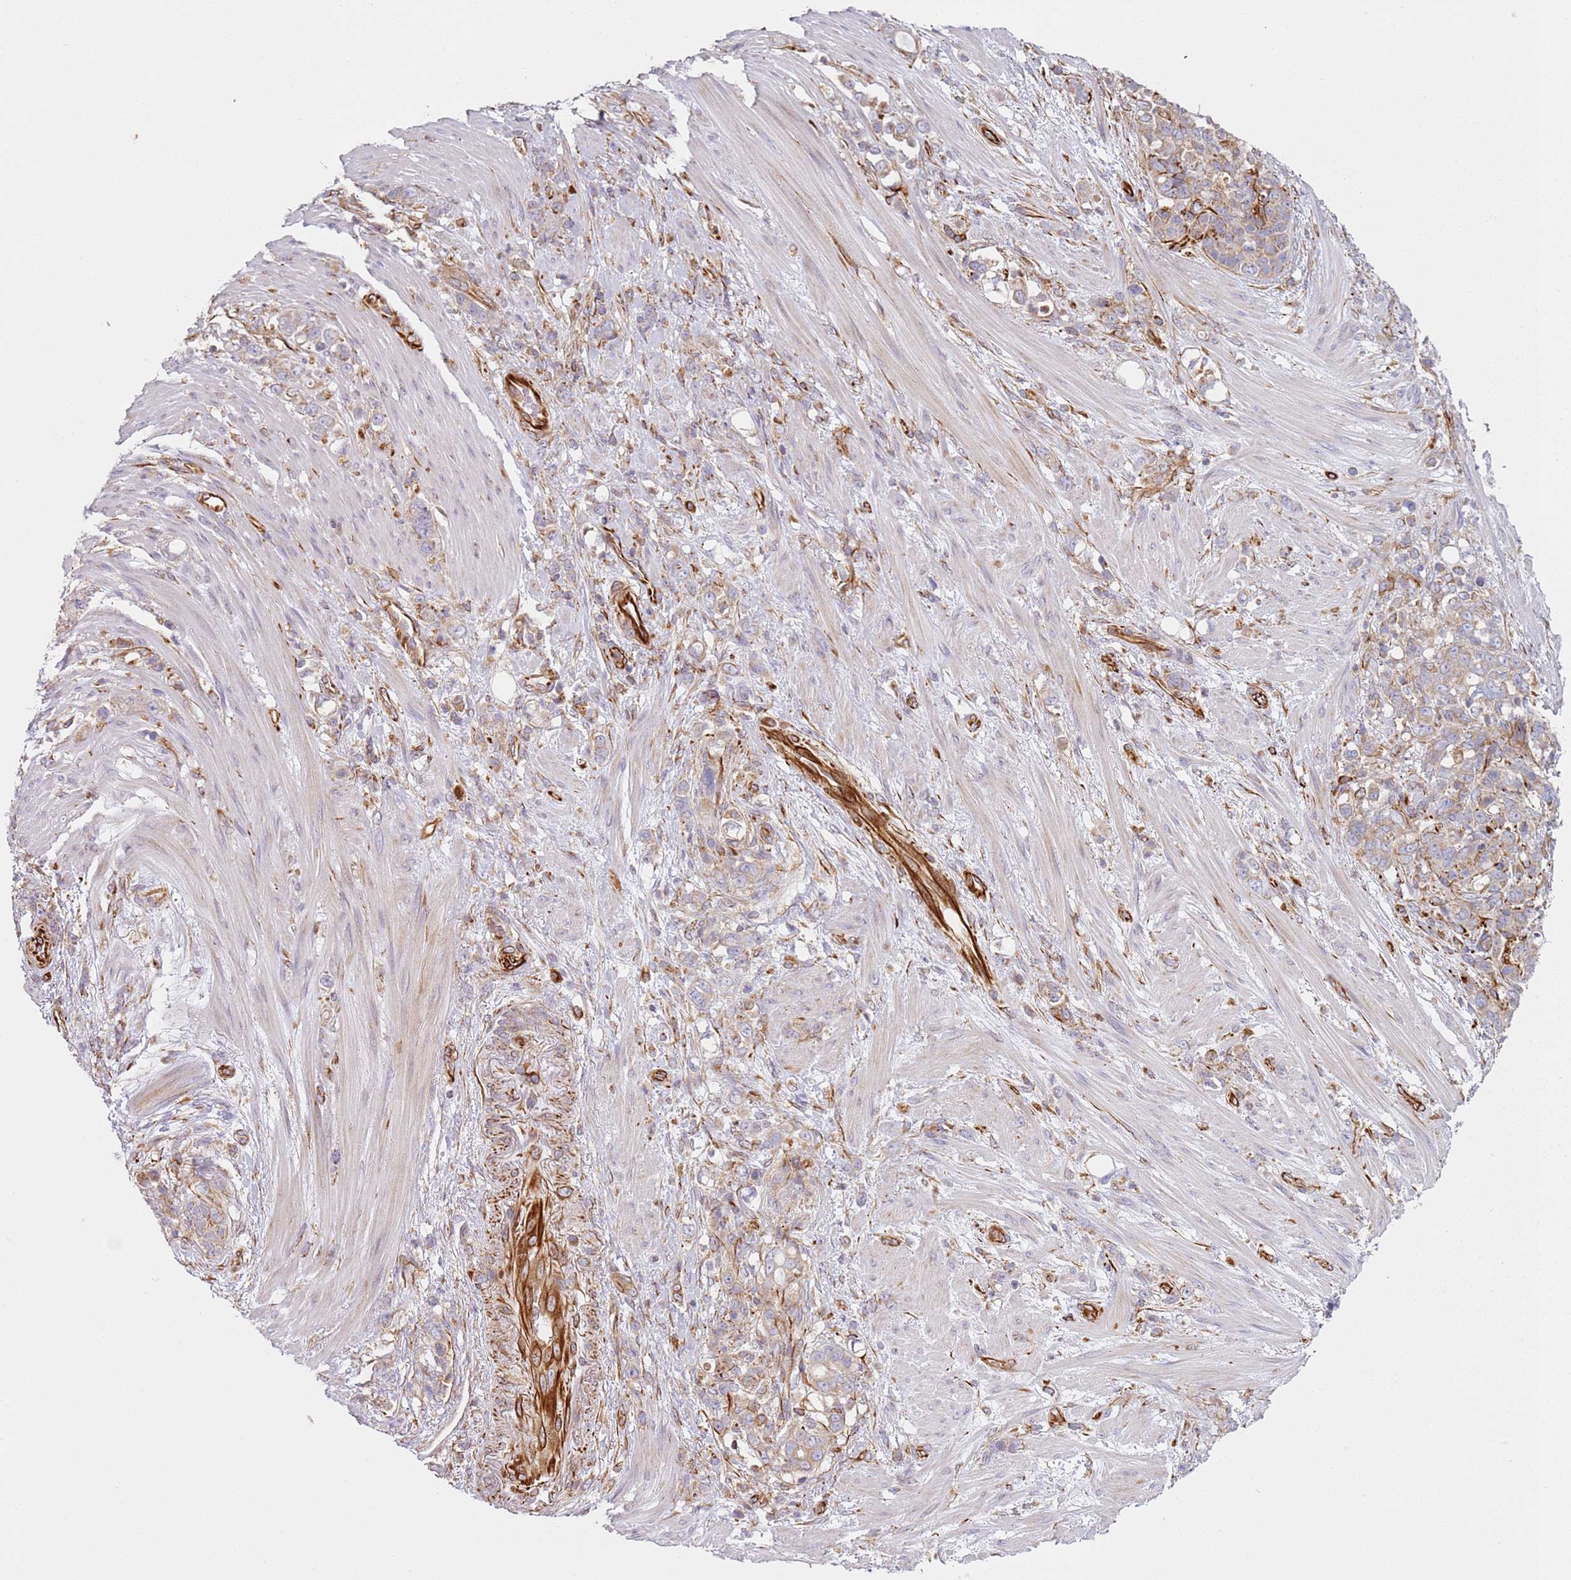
{"staining": {"intensity": "weak", "quantity": "25%-75%", "location": "cytoplasmic/membranous"}, "tissue": "stomach cancer", "cell_type": "Tumor cells", "image_type": "cancer", "snomed": [{"axis": "morphology", "description": "Normal tissue, NOS"}, {"axis": "morphology", "description": "Adenocarcinoma, NOS"}, {"axis": "topography", "description": "Stomach"}], "caption": "Stomach cancer (adenocarcinoma) tissue demonstrates weak cytoplasmic/membranous positivity in about 25%-75% of tumor cells, visualized by immunohistochemistry.", "gene": "SNAPIN", "patient": {"sex": "female", "age": 79}}